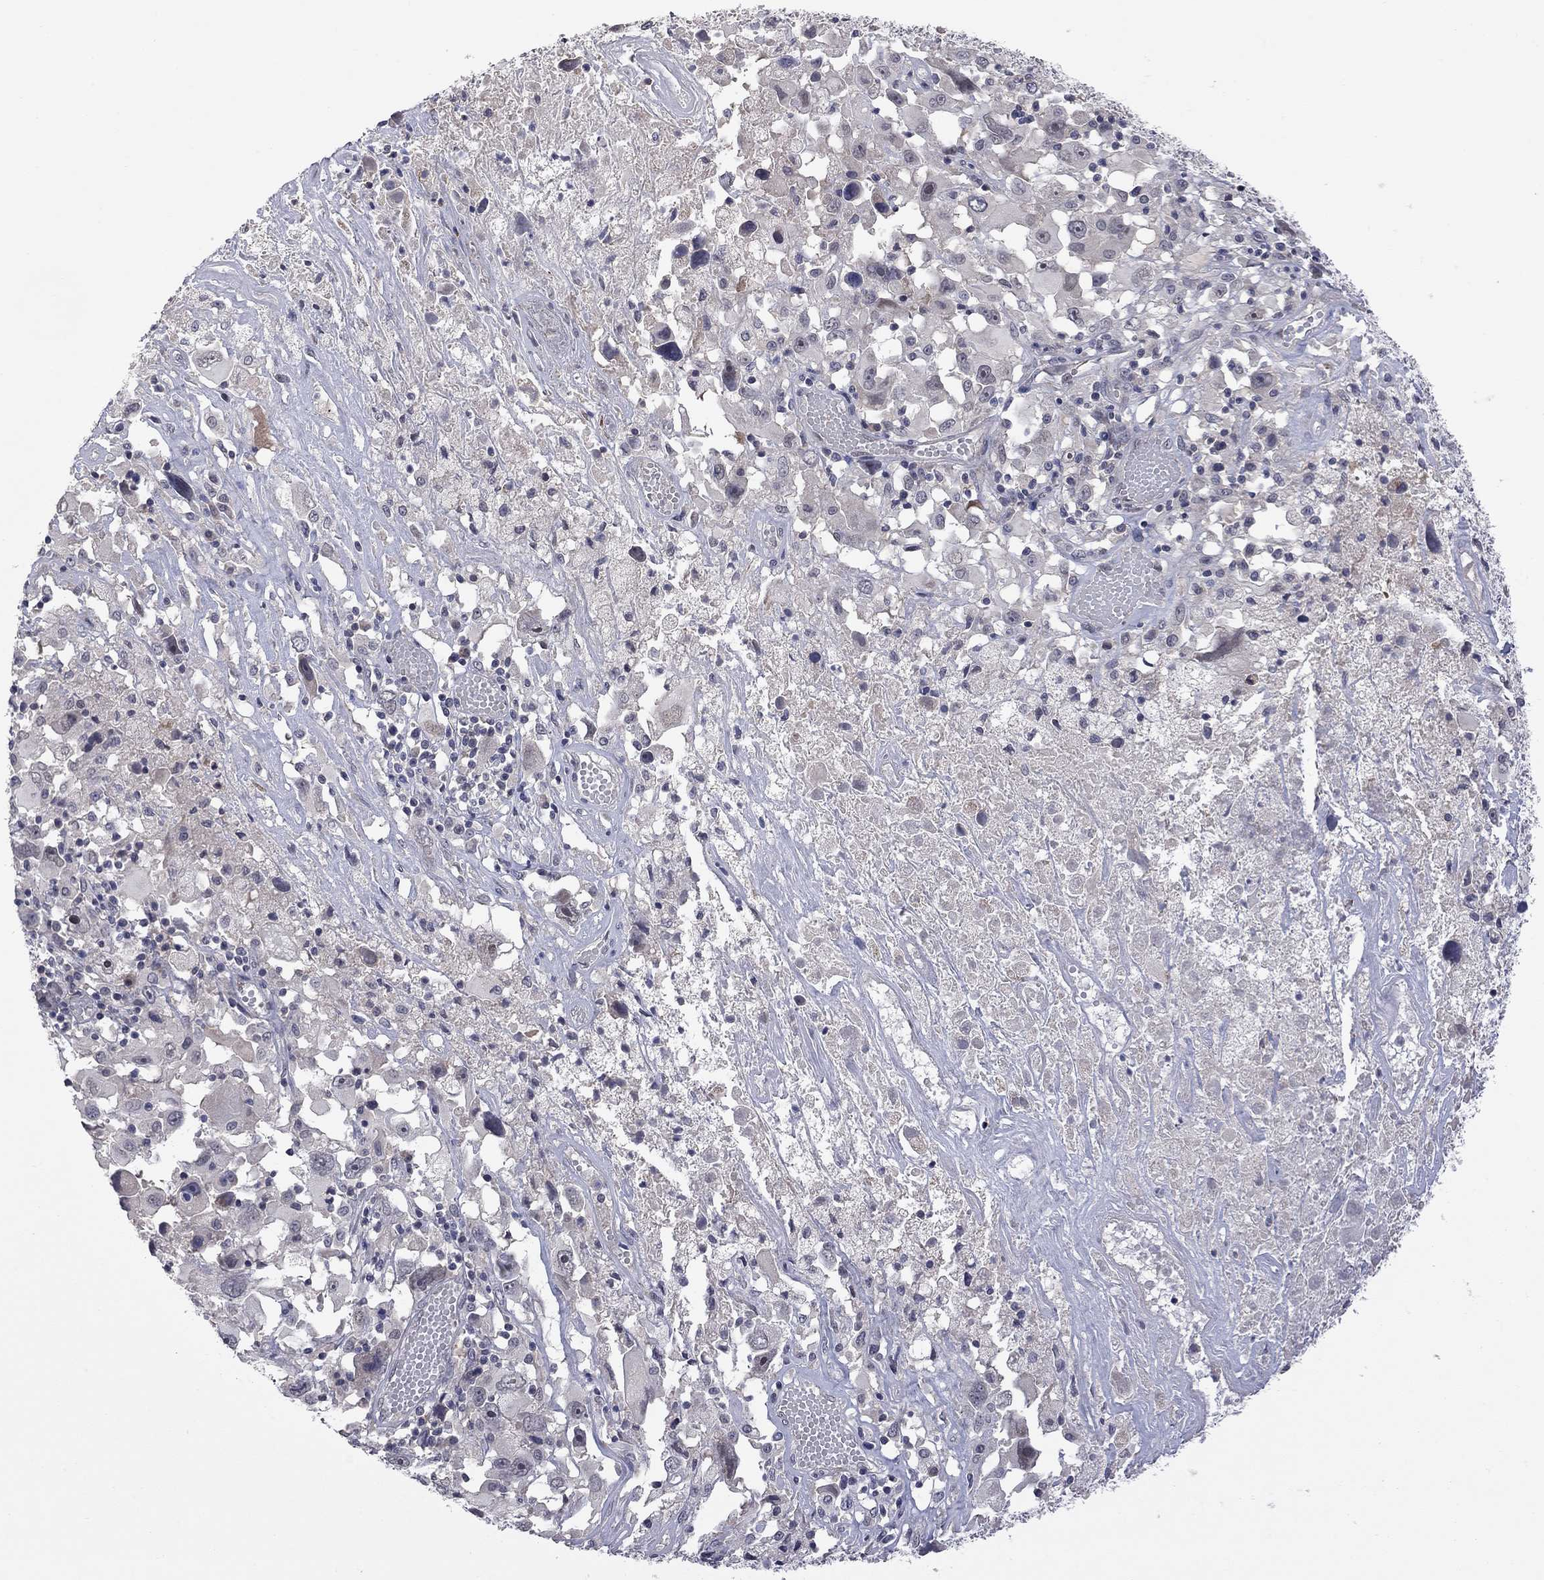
{"staining": {"intensity": "negative", "quantity": "none", "location": "none"}, "tissue": "melanoma", "cell_type": "Tumor cells", "image_type": "cancer", "snomed": [{"axis": "morphology", "description": "Malignant melanoma, Metastatic site"}, {"axis": "topography", "description": "Soft tissue"}], "caption": "High power microscopy histopathology image of an immunohistochemistry image of melanoma, revealing no significant staining in tumor cells.", "gene": "FABP12", "patient": {"sex": "male", "age": 50}}